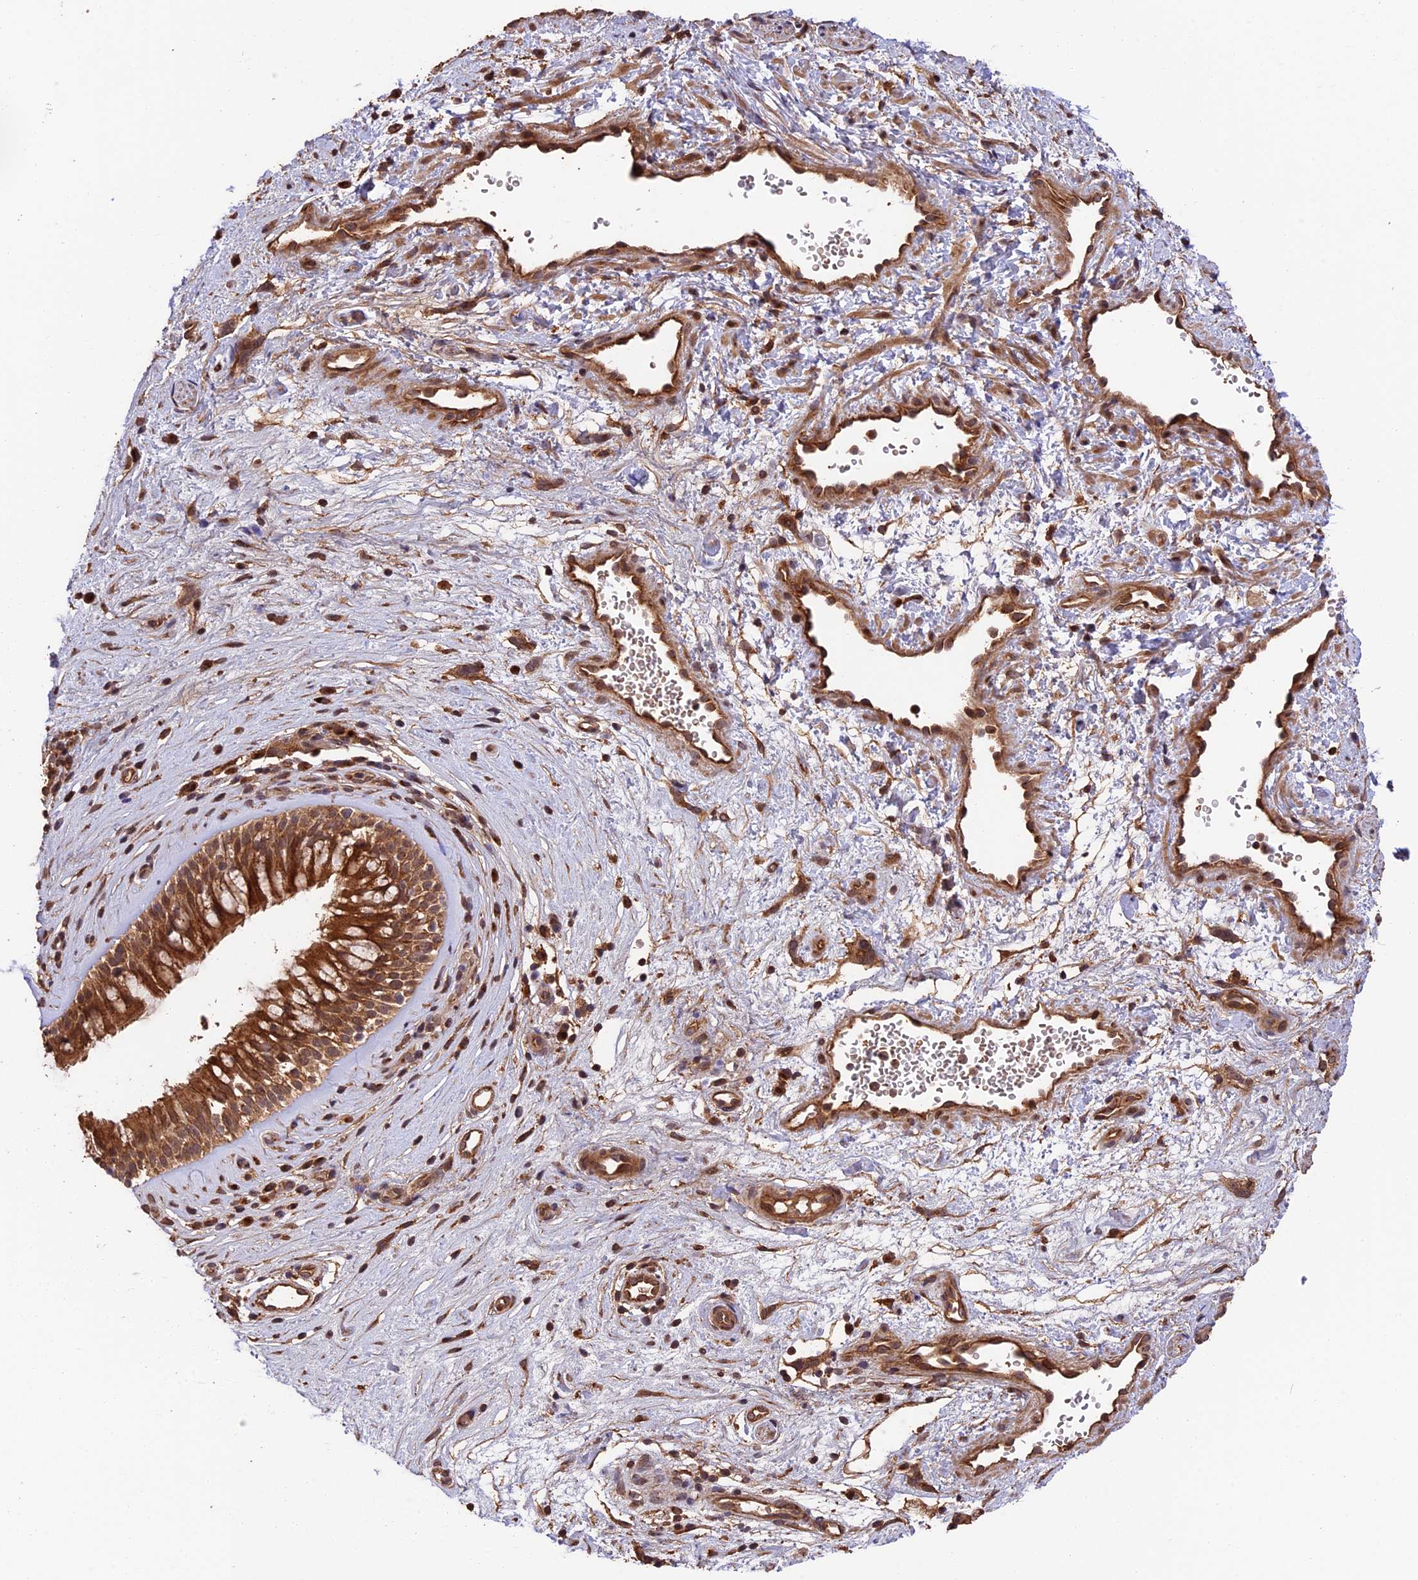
{"staining": {"intensity": "strong", "quantity": ">75%", "location": "cytoplasmic/membranous"}, "tissue": "nasopharynx", "cell_type": "Respiratory epithelial cells", "image_type": "normal", "snomed": [{"axis": "morphology", "description": "Normal tissue, NOS"}, {"axis": "topography", "description": "Nasopharynx"}], "caption": "Immunohistochemistry (IHC) of benign human nasopharynx demonstrates high levels of strong cytoplasmic/membranous expression in about >75% of respiratory epithelial cells. Nuclei are stained in blue.", "gene": "ESCO1", "patient": {"sex": "male", "age": 32}}